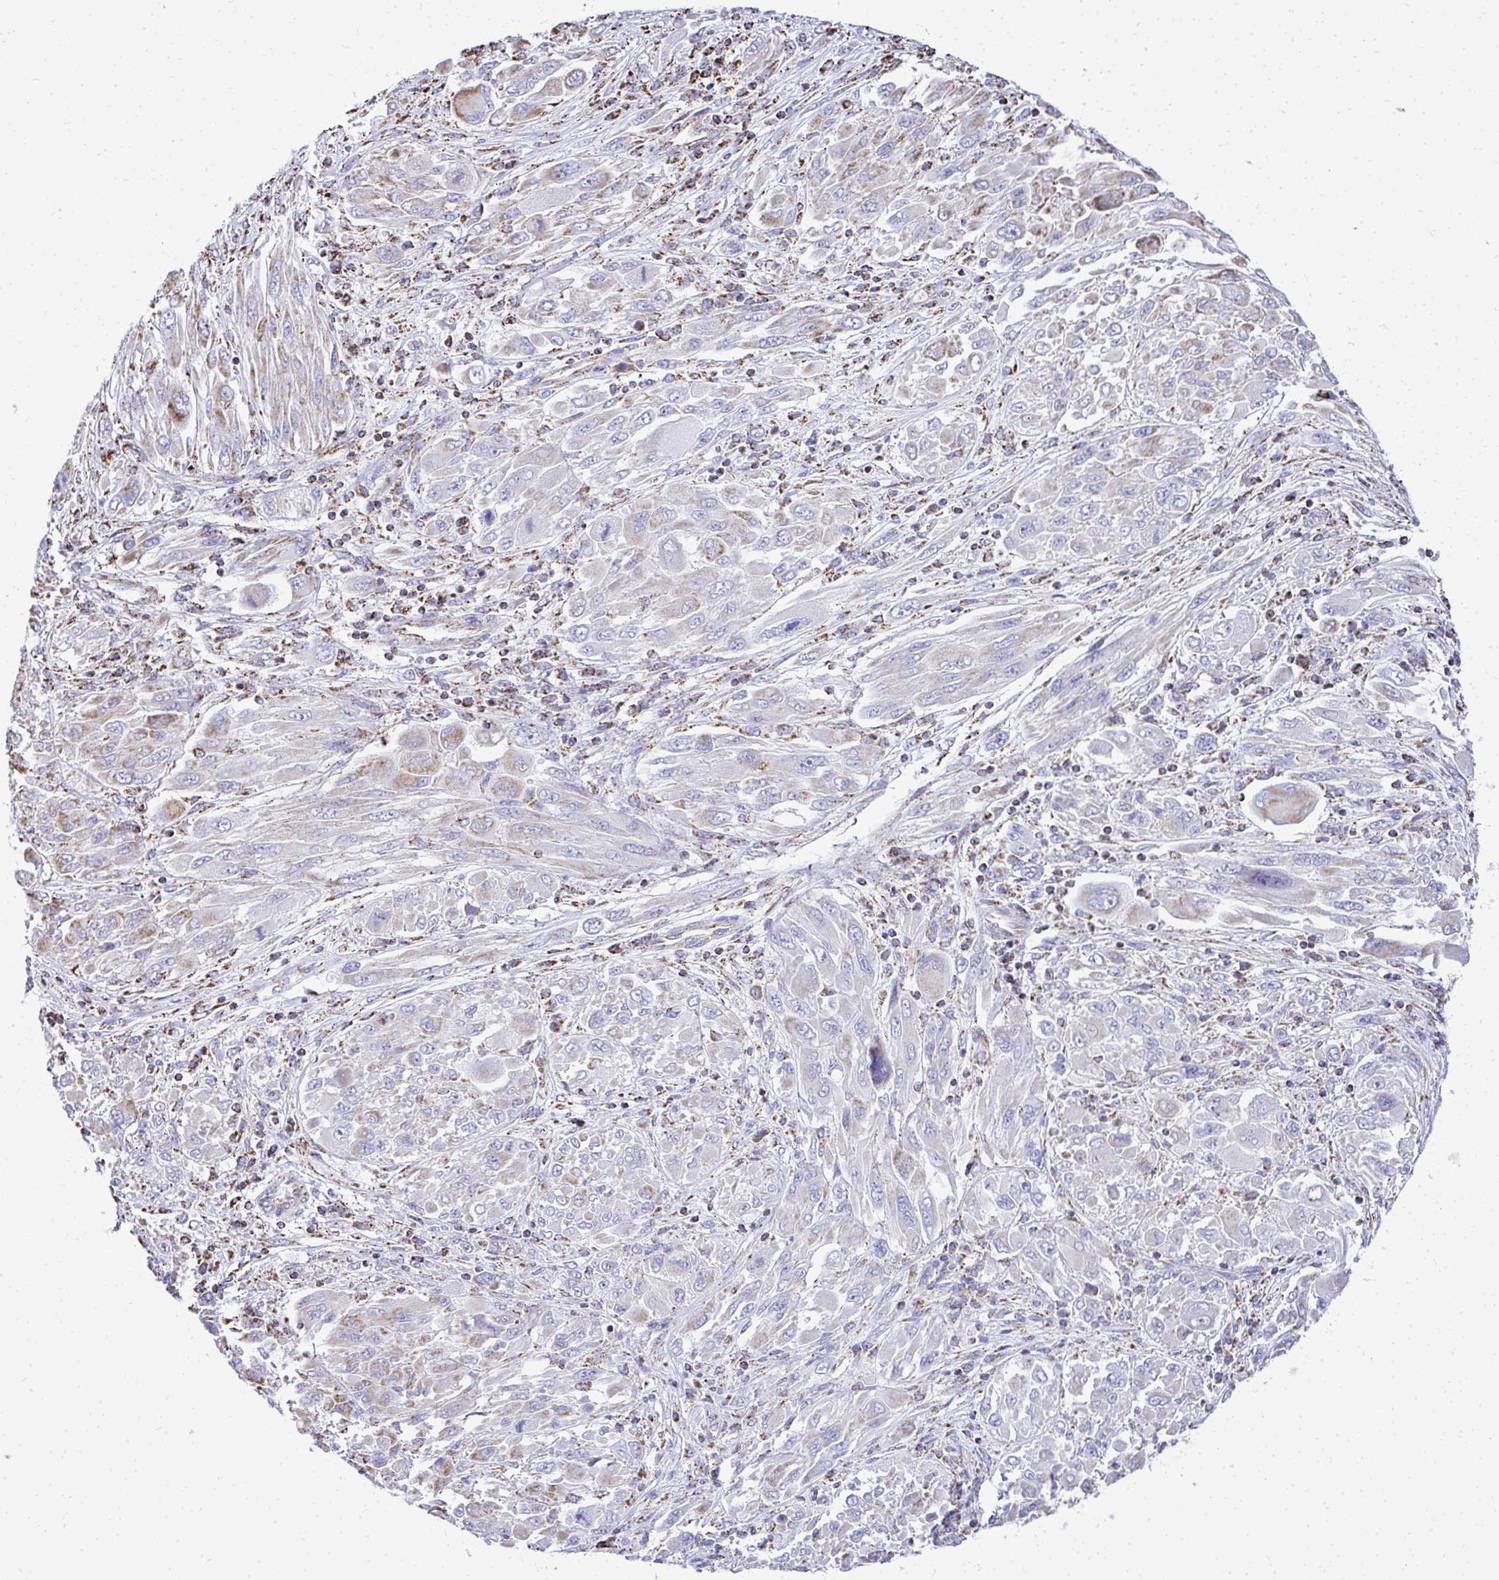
{"staining": {"intensity": "negative", "quantity": "none", "location": "none"}, "tissue": "melanoma", "cell_type": "Tumor cells", "image_type": "cancer", "snomed": [{"axis": "morphology", "description": "Malignant melanoma, NOS"}, {"axis": "topography", "description": "Skin"}], "caption": "This is an immunohistochemistry (IHC) image of malignant melanoma. There is no expression in tumor cells.", "gene": "MPZL2", "patient": {"sex": "female", "age": 91}}